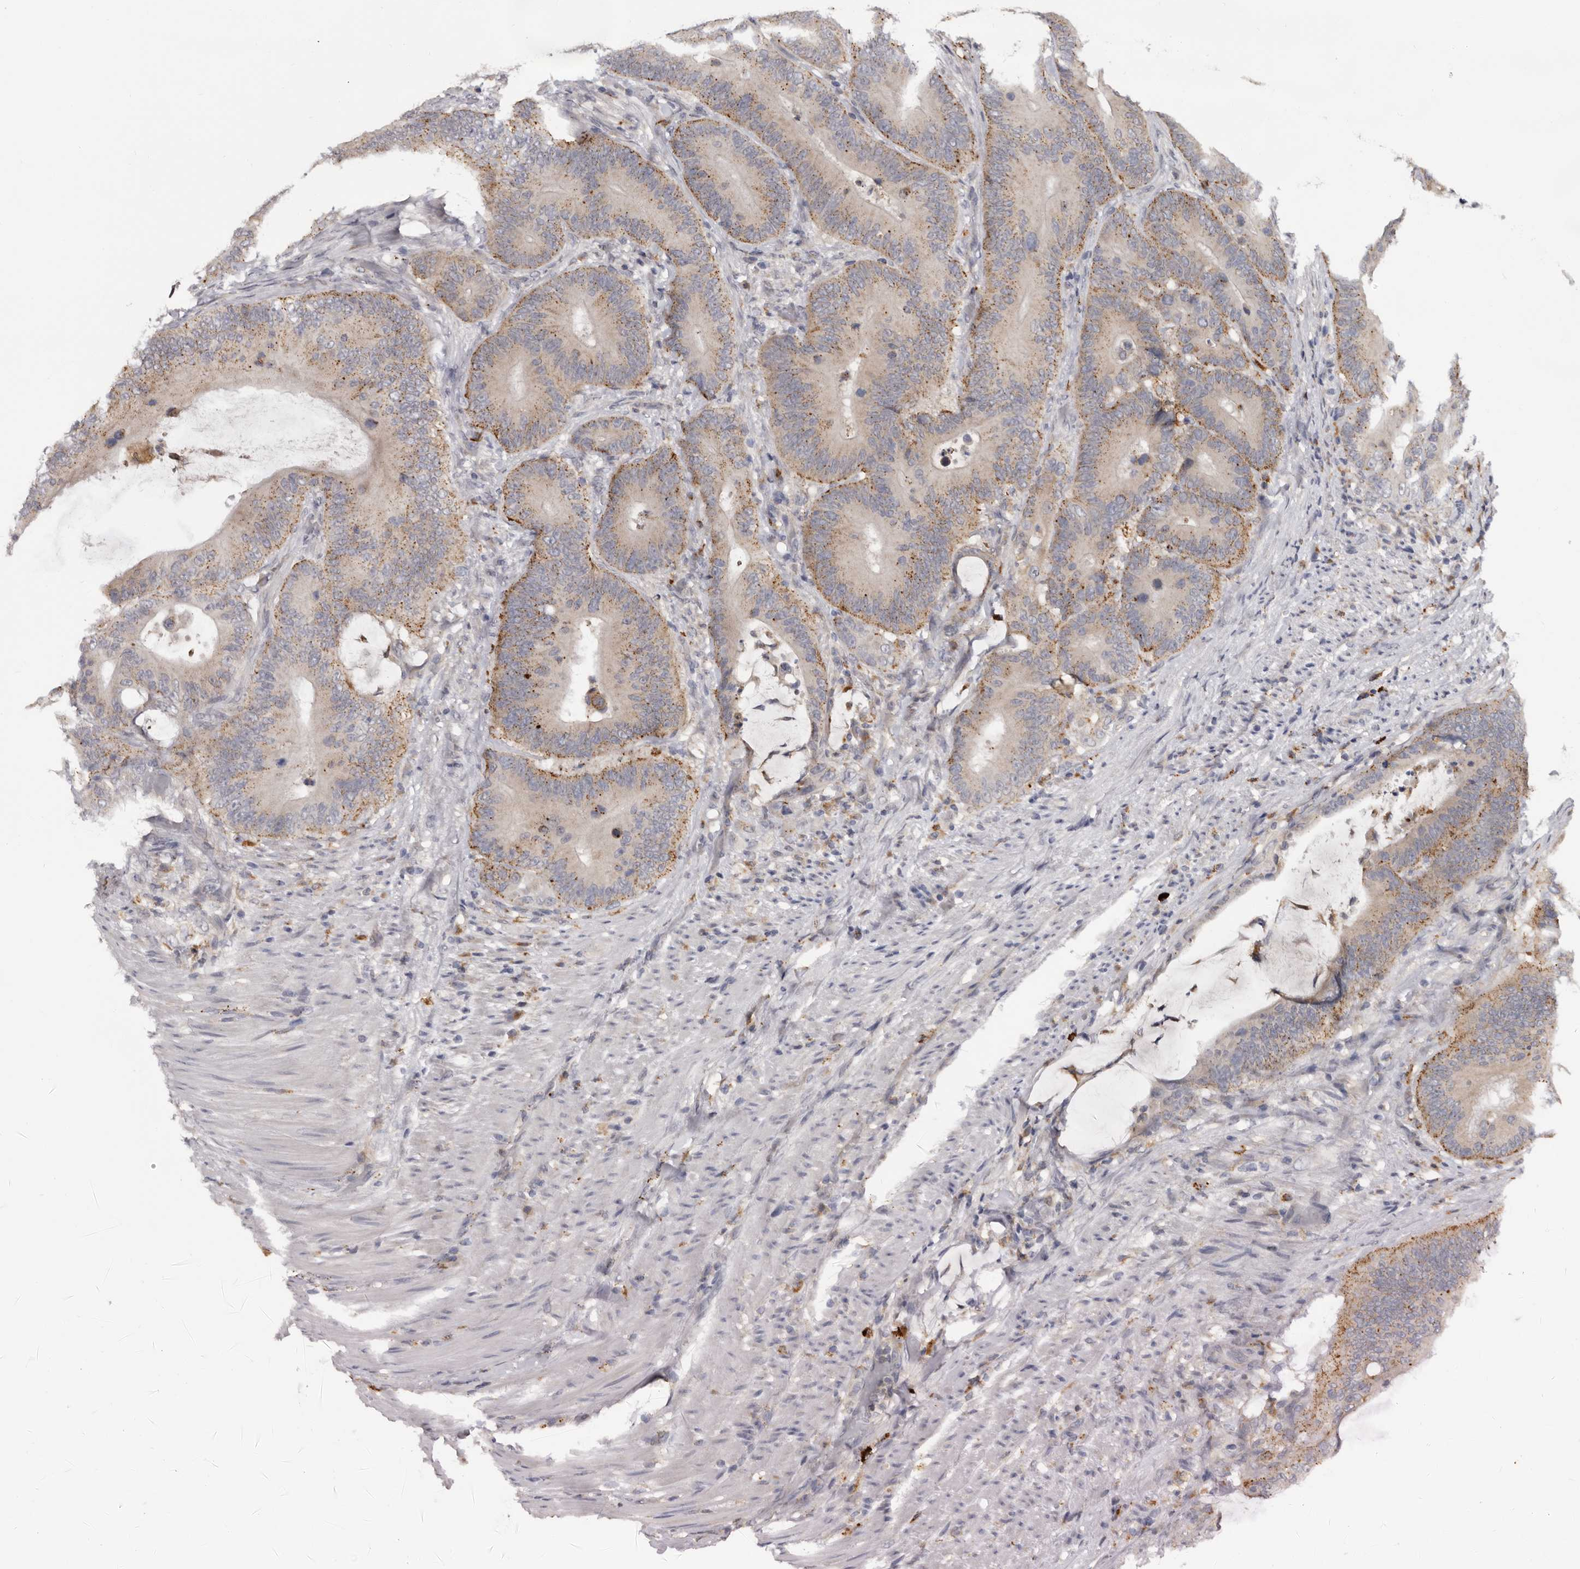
{"staining": {"intensity": "moderate", "quantity": ">75%", "location": "cytoplasmic/membranous"}, "tissue": "colorectal cancer", "cell_type": "Tumor cells", "image_type": "cancer", "snomed": [{"axis": "morphology", "description": "Adenocarcinoma, NOS"}, {"axis": "topography", "description": "Colon"}], "caption": "About >75% of tumor cells in colorectal cancer (adenocarcinoma) reveal moderate cytoplasmic/membranous protein expression as visualized by brown immunohistochemical staining.", "gene": "DAP", "patient": {"sex": "male", "age": 83}}